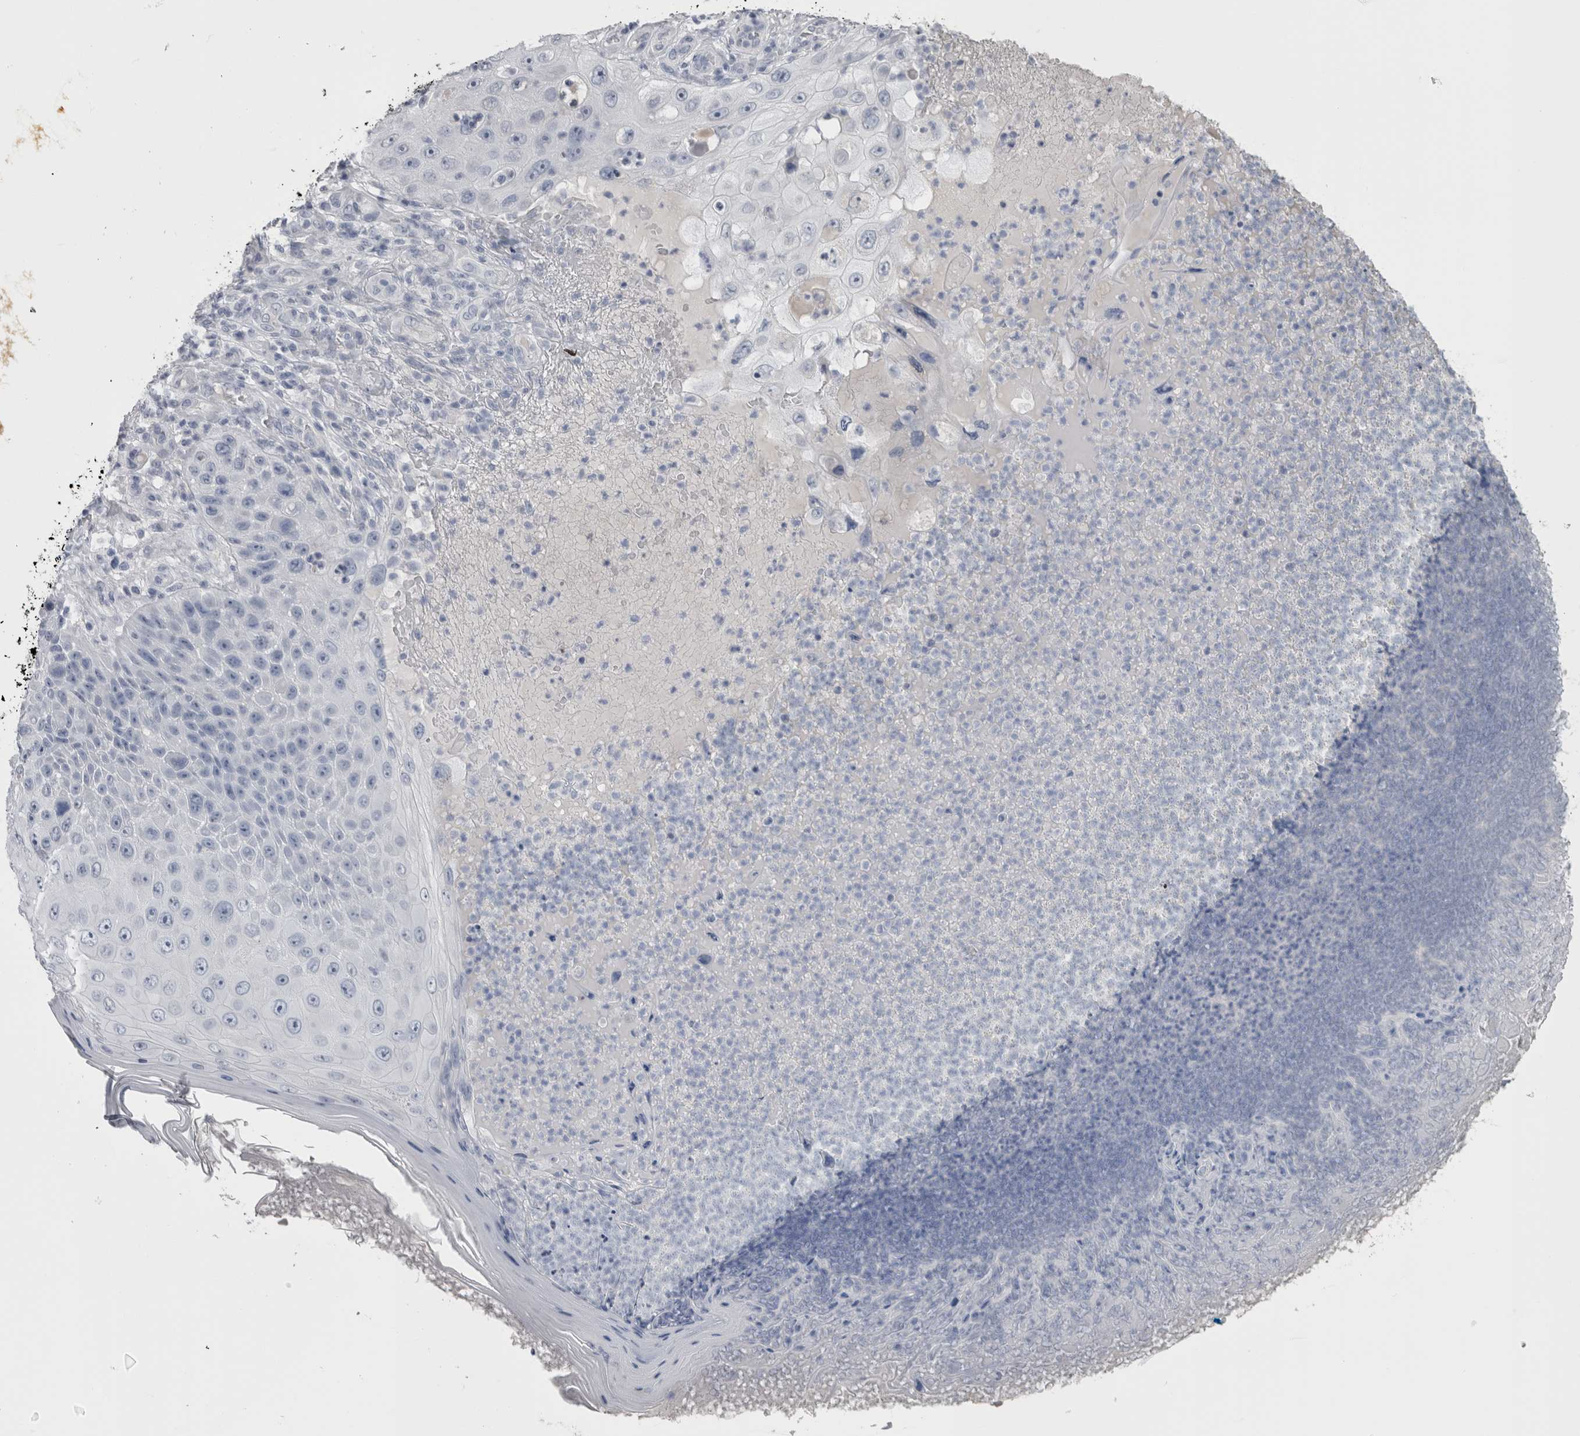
{"staining": {"intensity": "negative", "quantity": "none", "location": "none"}, "tissue": "skin cancer", "cell_type": "Tumor cells", "image_type": "cancer", "snomed": [{"axis": "morphology", "description": "Squamous cell carcinoma, NOS"}, {"axis": "topography", "description": "Skin"}], "caption": "DAB (3,3'-diaminobenzidine) immunohistochemical staining of skin squamous cell carcinoma demonstrates no significant staining in tumor cells. (Stains: DAB immunohistochemistry (IHC) with hematoxylin counter stain, Microscopy: brightfield microscopy at high magnification).", "gene": "MSMB", "patient": {"sex": "female", "age": 88}}